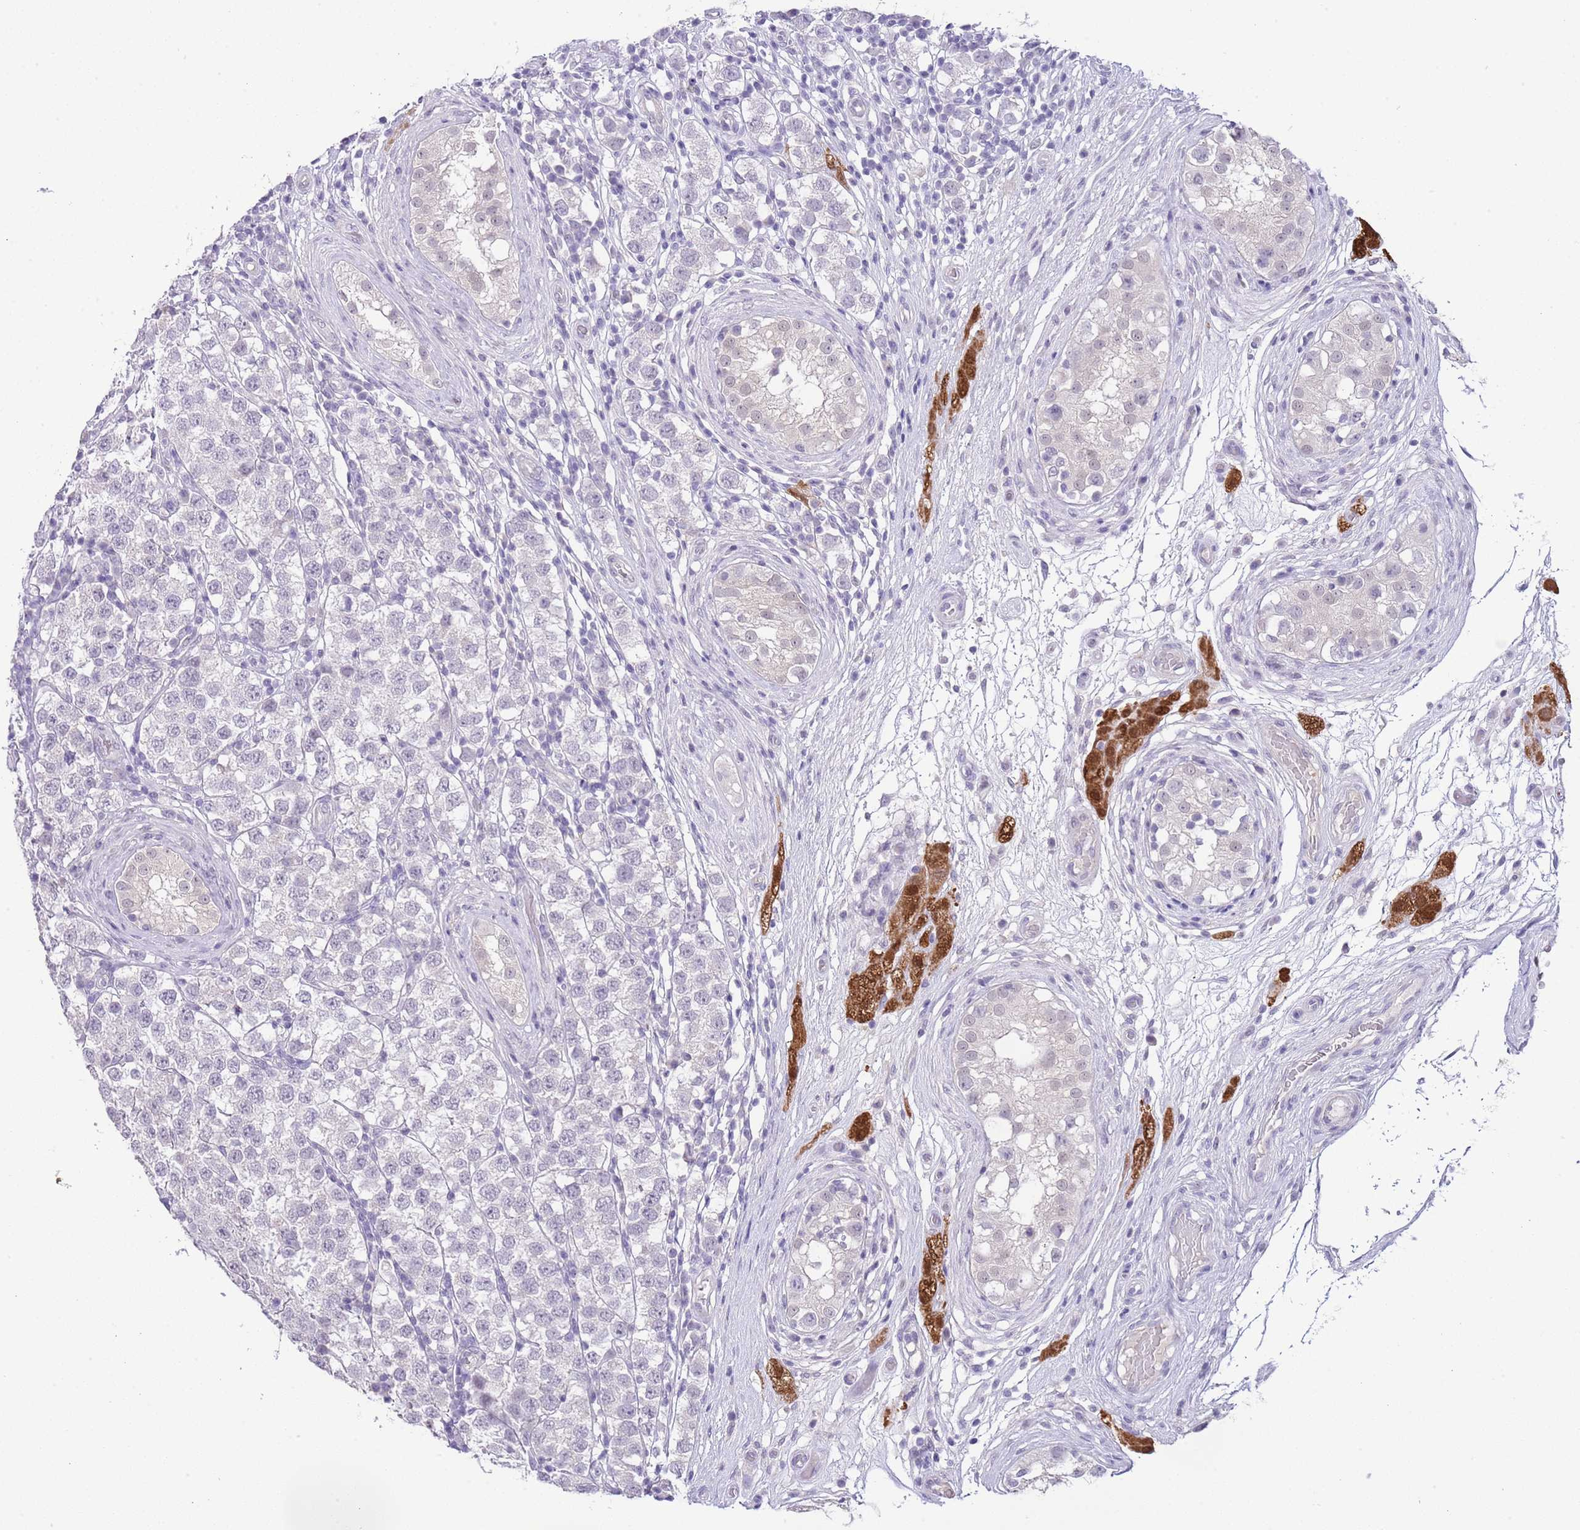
{"staining": {"intensity": "negative", "quantity": "none", "location": "none"}, "tissue": "testis cancer", "cell_type": "Tumor cells", "image_type": "cancer", "snomed": [{"axis": "morphology", "description": "Seminoma, NOS"}, {"axis": "topography", "description": "Testis"}], "caption": "IHC histopathology image of neoplastic tissue: testis seminoma stained with DAB (3,3'-diaminobenzidine) displays no significant protein staining in tumor cells.", "gene": "MIDN", "patient": {"sex": "male", "age": 34}}